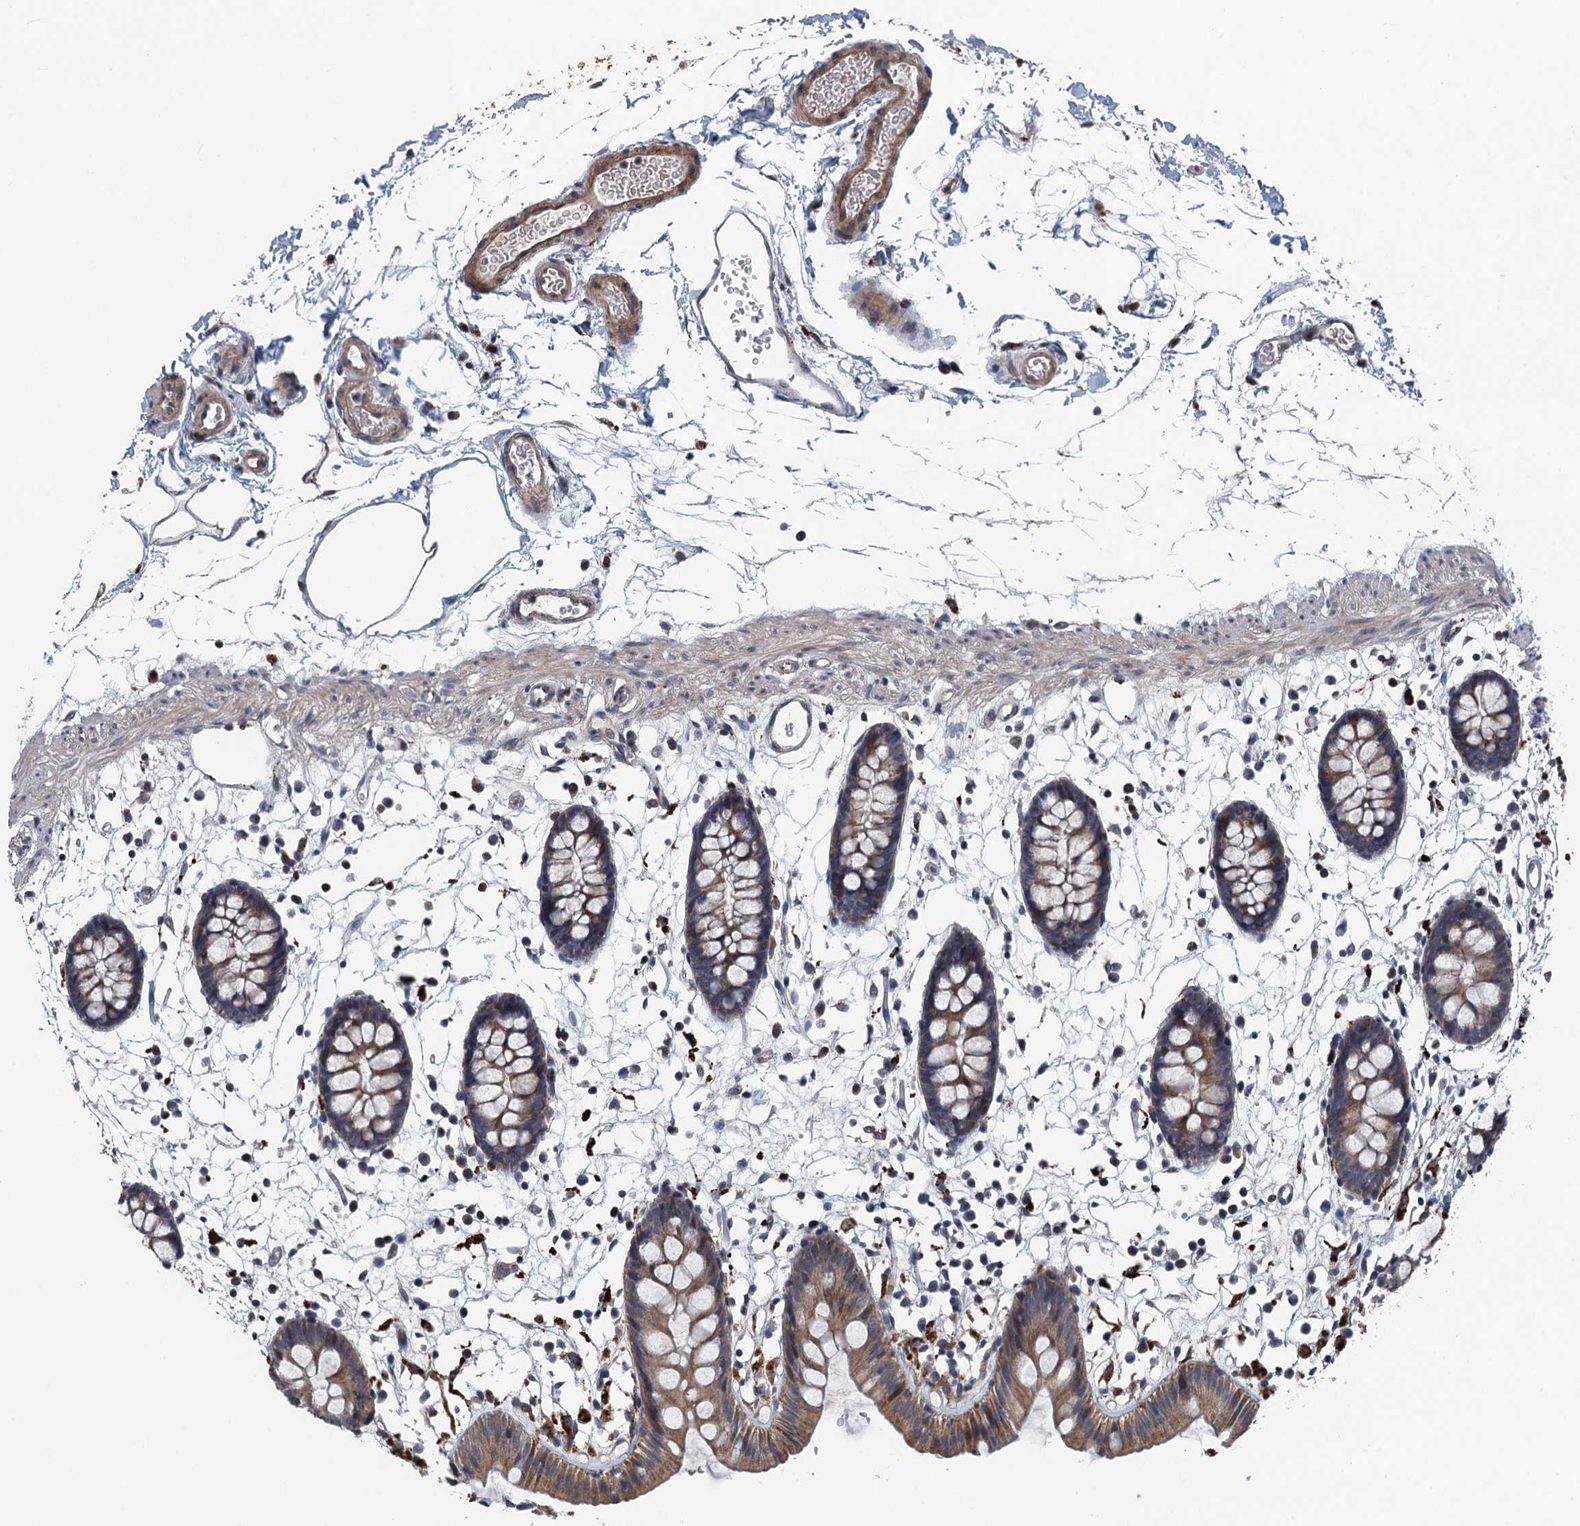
{"staining": {"intensity": "moderate", "quantity": ">75%", "location": "cytoplasmic/membranous"}, "tissue": "colon", "cell_type": "Endothelial cells", "image_type": "normal", "snomed": [{"axis": "morphology", "description": "Normal tissue, NOS"}, {"axis": "topography", "description": "Colon"}], "caption": "This histopathology image shows immunohistochemistry (IHC) staining of normal human colon, with medium moderate cytoplasmic/membranous expression in about >75% of endothelial cells.", "gene": "AGRN", "patient": {"sex": "male", "age": 56}}